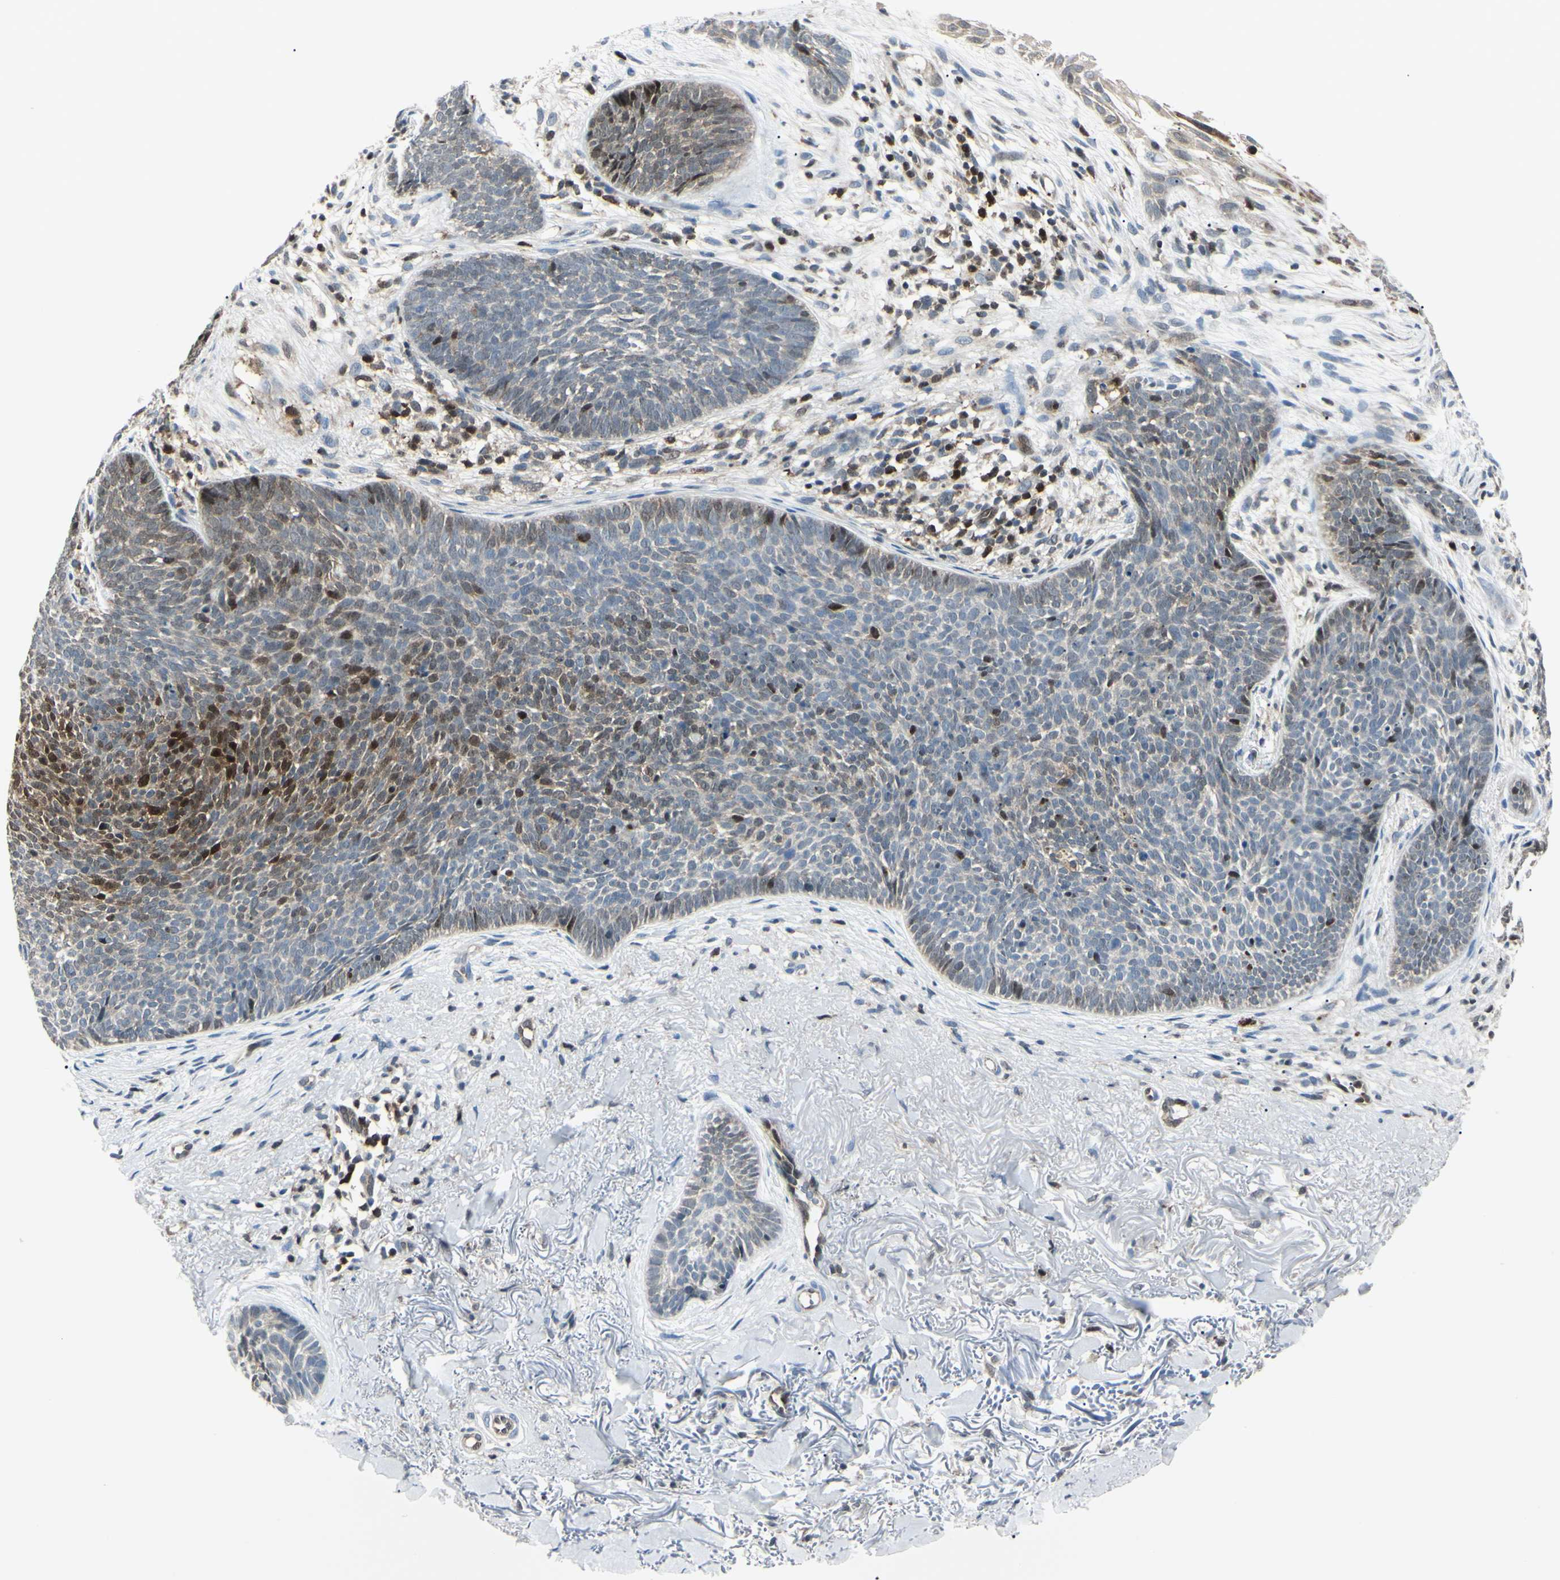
{"staining": {"intensity": "strong", "quantity": "<25%", "location": "cytoplasmic/membranous,nuclear"}, "tissue": "skin cancer", "cell_type": "Tumor cells", "image_type": "cancer", "snomed": [{"axis": "morphology", "description": "Basal cell carcinoma"}, {"axis": "topography", "description": "Skin"}], "caption": "Protein expression analysis of human basal cell carcinoma (skin) reveals strong cytoplasmic/membranous and nuclear positivity in approximately <25% of tumor cells.", "gene": "PGK1", "patient": {"sex": "female", "age": 70}}